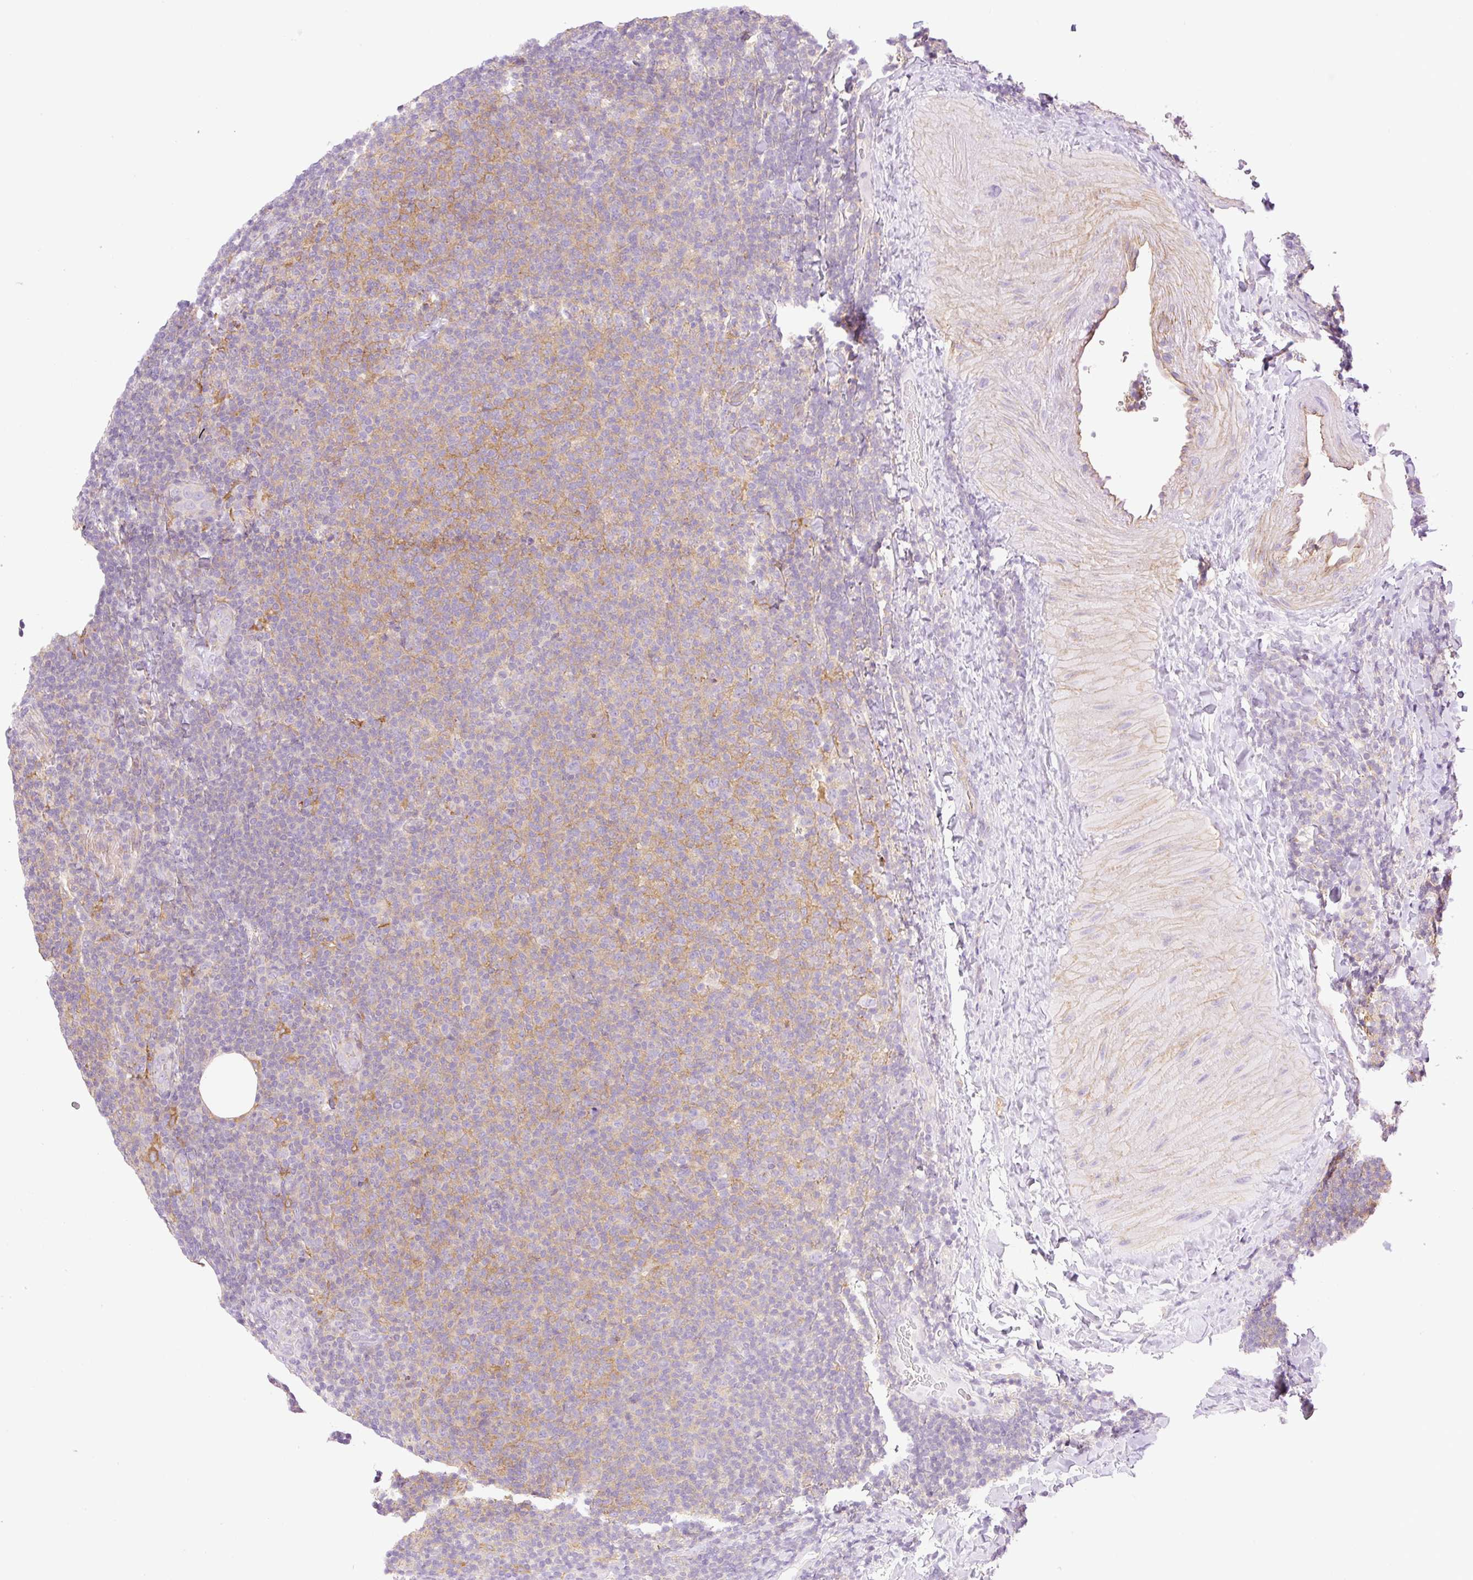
{"staining": {"intensity": "weak", "quantity": "25%-75%", "location": "cytoplasmic/membranous"}, "tissue": "lymphoma", "cell_type": "Tumor cells", "image_type": "cancer", "snomed": [{"axis": "morphology", "description": "Malignant lymphoma, non-Hodgkin's type, Low grade"}, {"axis": "topography", "description": "Lymph node"}], "caption": "High-magnification brightfield microscopy of low-grade malignant lymphoma, non-Hodgkin's type stained with DAB (3,3'-diaminobenzidine) (brown) and counterstained with hematoxylin (blue). tumor cells exhibit weak cytoplasmic/membranous expression is present in approximately25%-75% of cells.", "gene": "EHD3", "patient": {"sex": "male", "age": 66}}